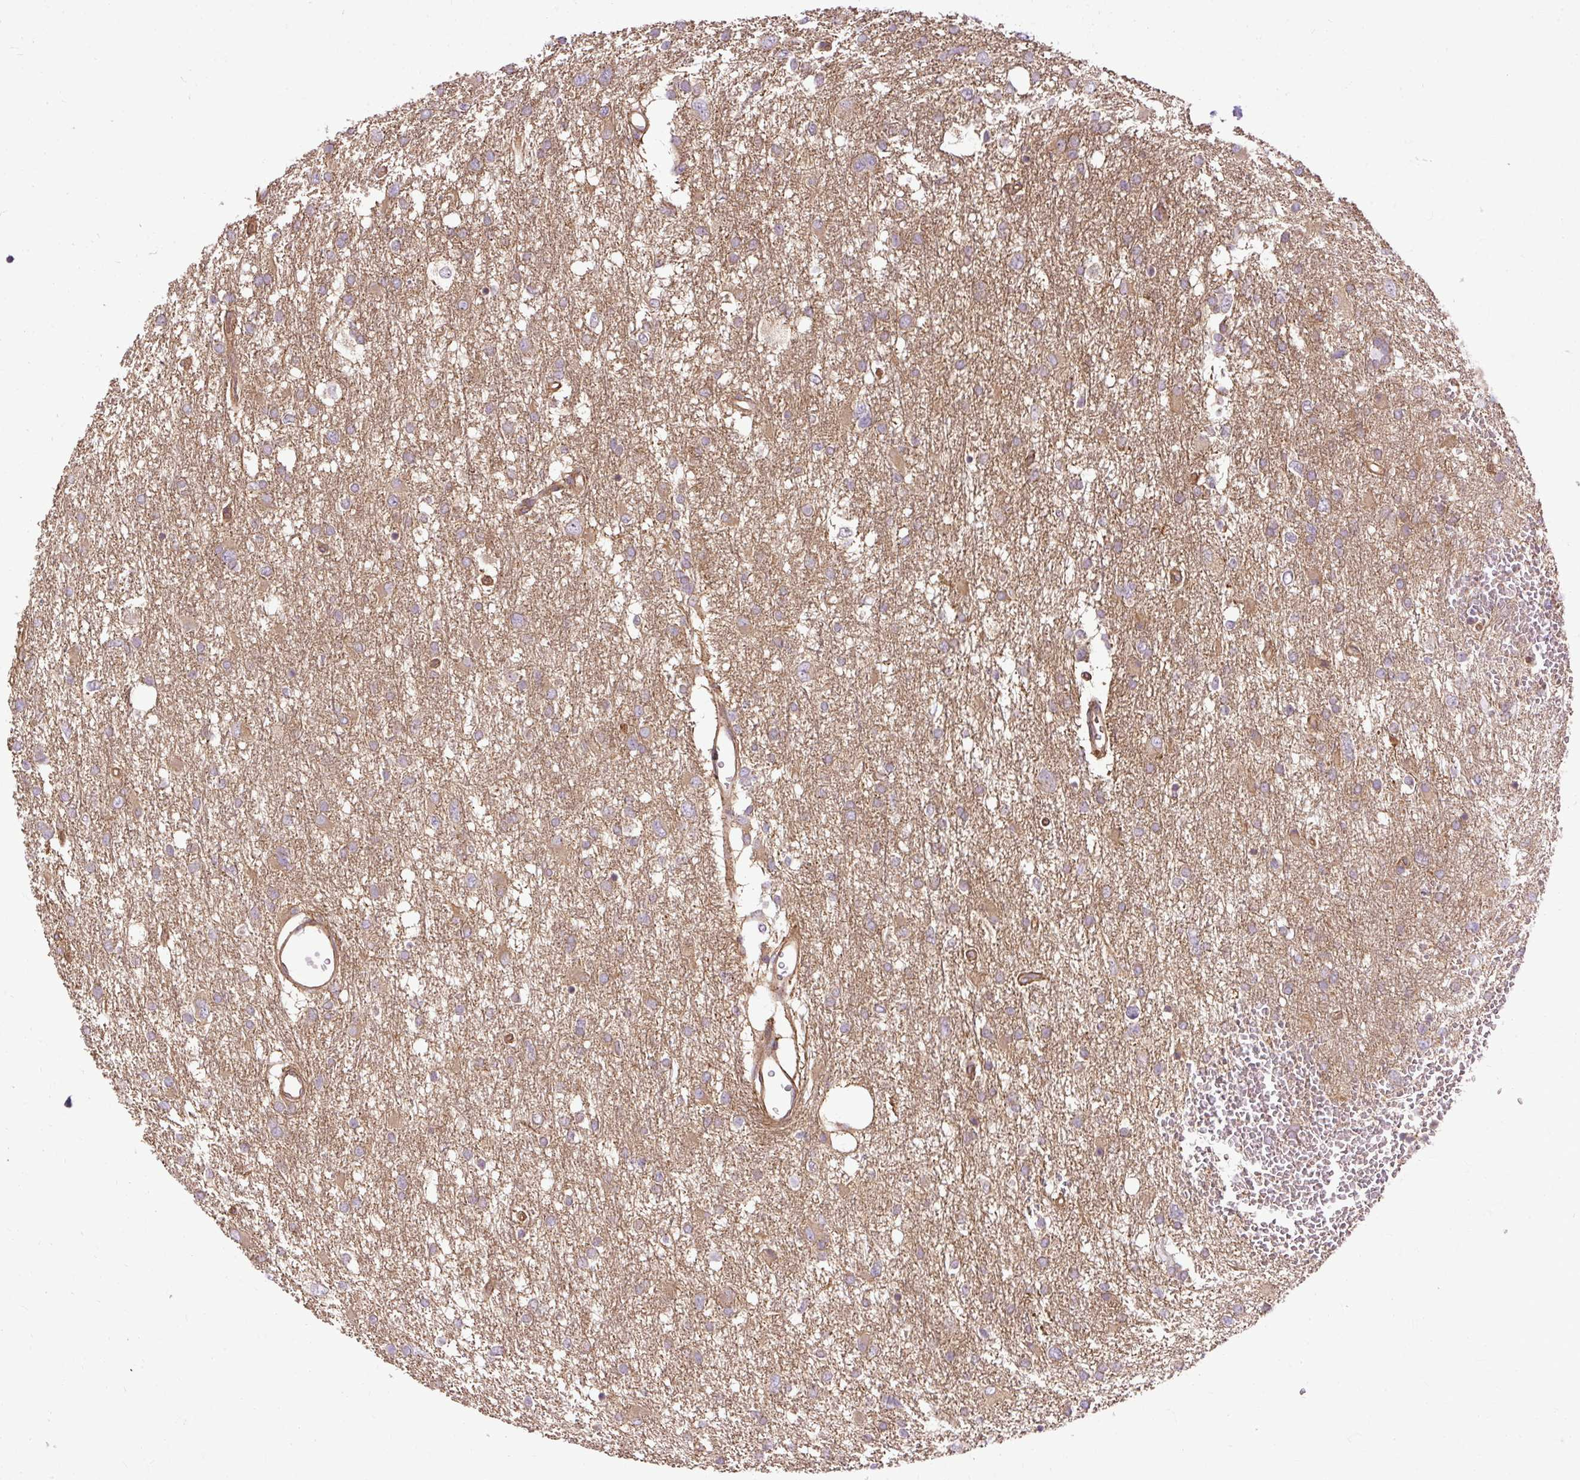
{"staining": {"intensity": "moderate", "quantity": ">75%", "location": "cytoplasmic/membranous"}, "tissue": "glioma", "cell_type": "Tumor cells", "image_type": "cancer", "snomed": [{"axis": "morphology", "description": "Glioma, malignant, High grade"}, {"axis": "topography", "description": "Brain"}], "caption": "Protein expression by immunohistochemistry (IHC) shows moderate cytoplasmic/membranous positivity in approximately >75% of tumor cells in malignant glioma (high-grade).", "gene": "CCDC93", "patient": {"sex": "male", "age": 61}}